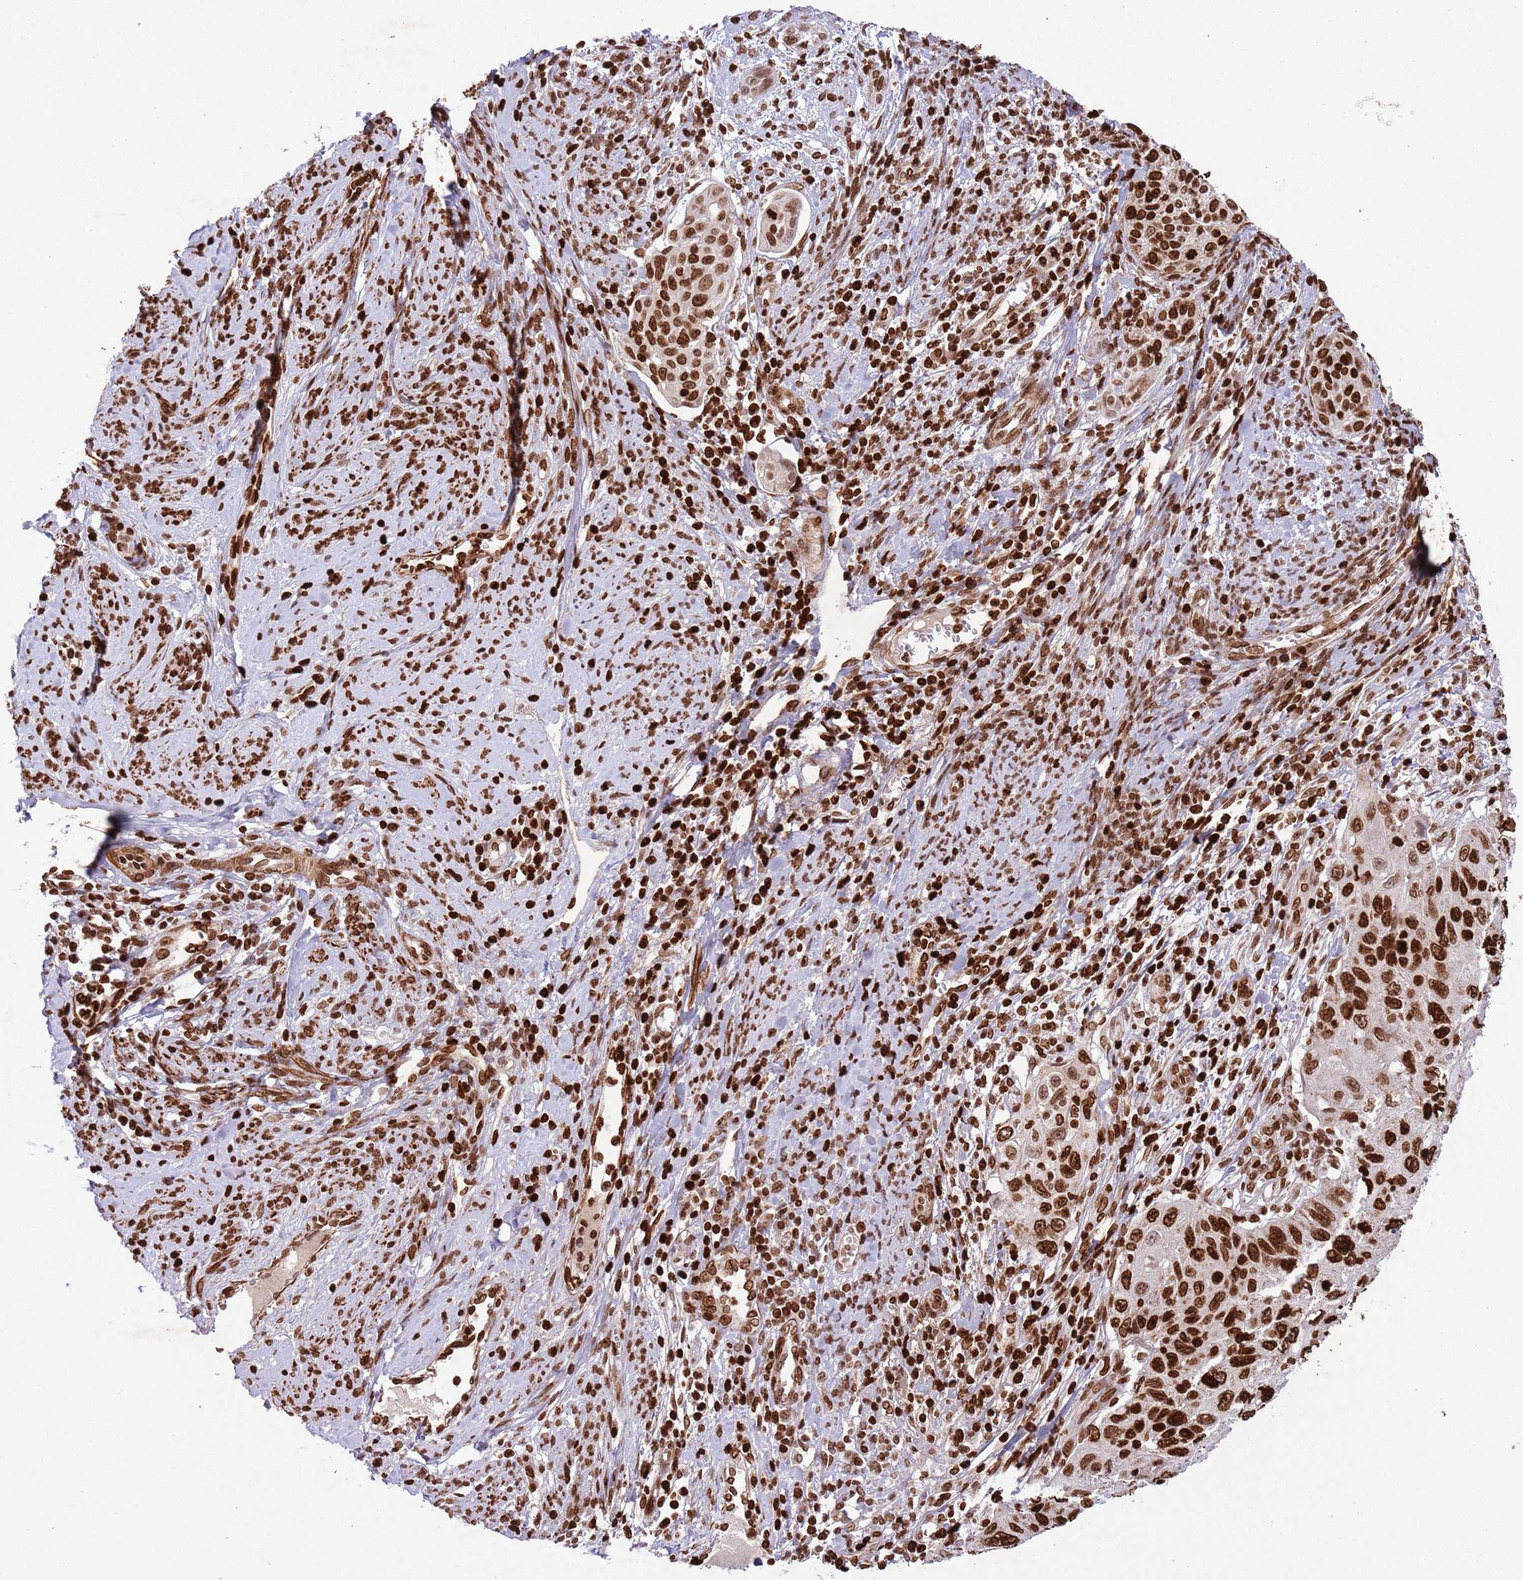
{"staining": {"intensity": "strong", "quantity": "25%-75%", "location": "nuclear"}, "tissue": "cervical cancer", "cell_type": "Tumor cells", "image_type": "cancer", "snomed": [{"axis": "morphology", "description": "Squamous cell carcinoma, NOS"}, {"axis": "topography", "description": "Cervix"}], "caption": "Immunohistochemical staining of cervical cancer exhibits strong nuclear protein expression in about 25%-75% of tumor cells.", "gene": "CCNI", "patient": {"sex": "female", "age": 70}}